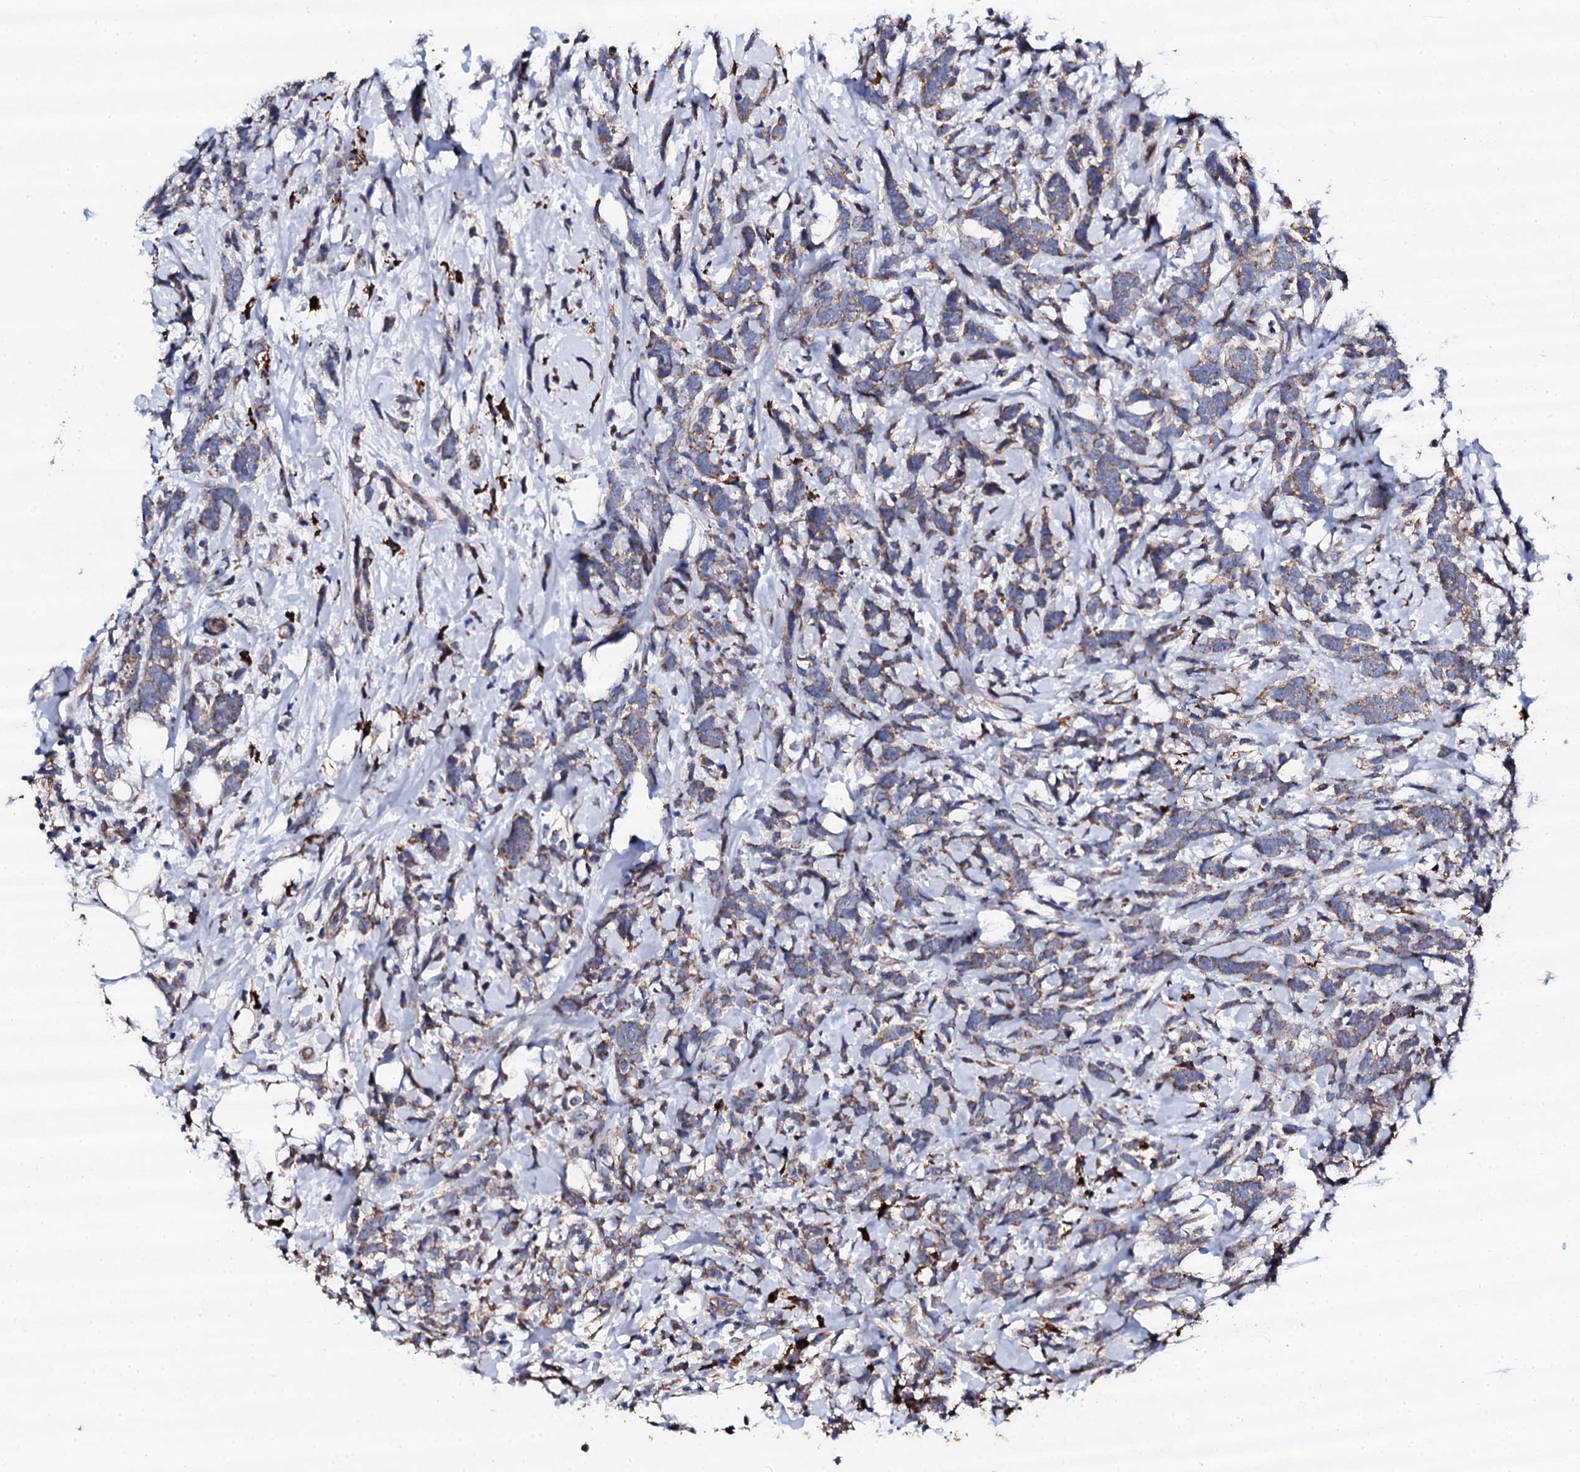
{"staining": {"intensity": "moderate", "quantity": ">75%", "location": "cytoplasmic/membranous"}, "tissue": "breast cancer", "cell_type": "Tumor cells", "image_type": "cancer", "snomed": [{"axis": "morphology", "description": "Lobular carcinoma"}, {"axis": "topography", "description": "Breast"}], "caption": "A micrograph of lobular carcinoma (breast) stained for a protein exhibits moderate cytoplasmic/membranous brown staining in tumor cells.", "gene": "LIPT2", "patient": {"sex": "female", "age": 58}}